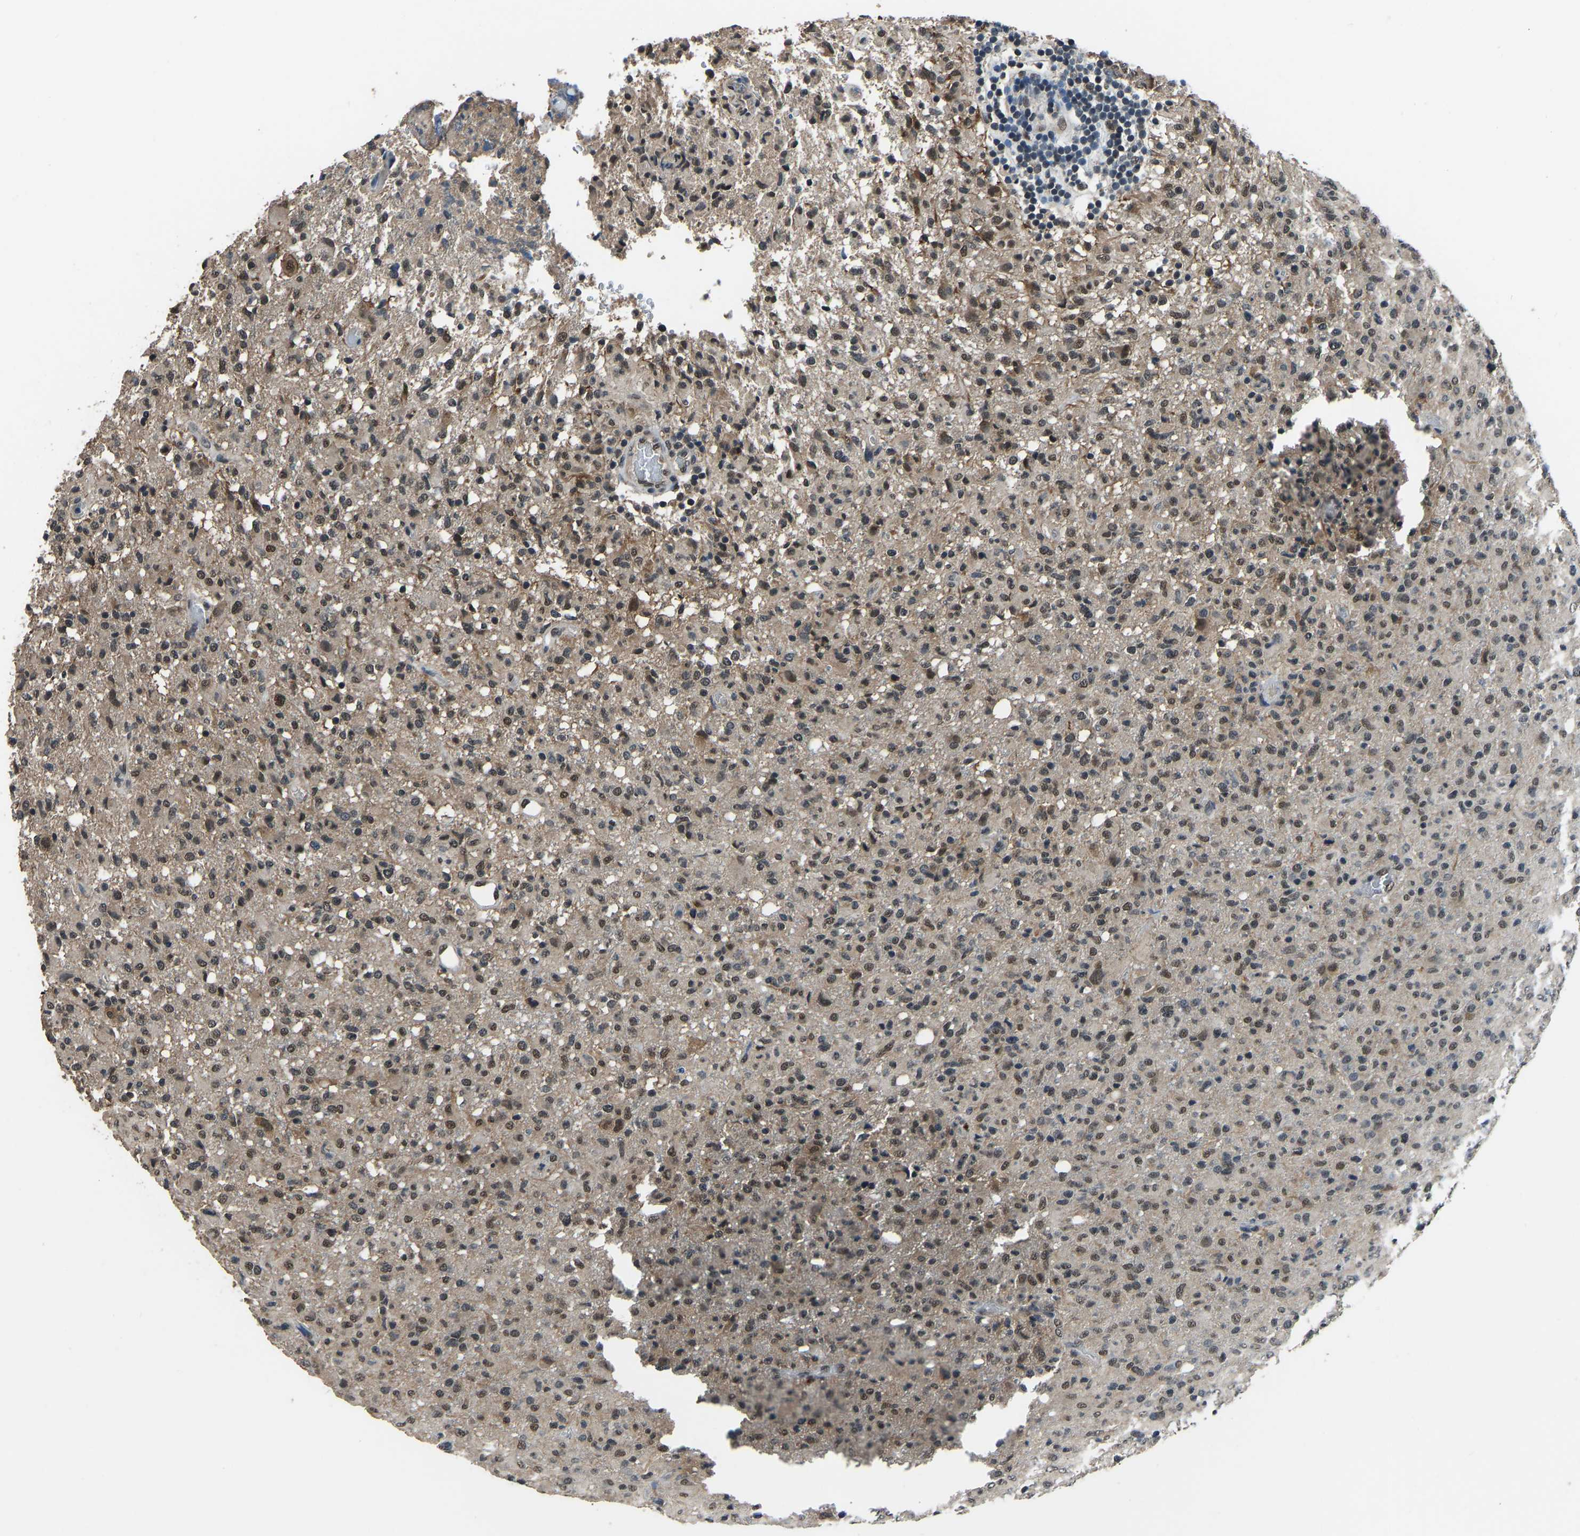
{"staining": {"intensity": "weak", "quantity": ">75%", "location": "cytoplasmic/membranous,nuclear"}, "tissue": "glioma", "cell_type": "Tumor cells", "image_type": "cancer", "snomed": [{"axis": "morphology", "description": "Glioma, malignant, High grade"}, {"axis": "topography", "description": "Brain"}], "caption": "The immunohistochemical stain highlights weak cytoplasmic/membranous and nuclear positivity in tumor cells of glioma tissue.", "gene": "TOX4", "patient": {"sex": "female", "age": 57}}